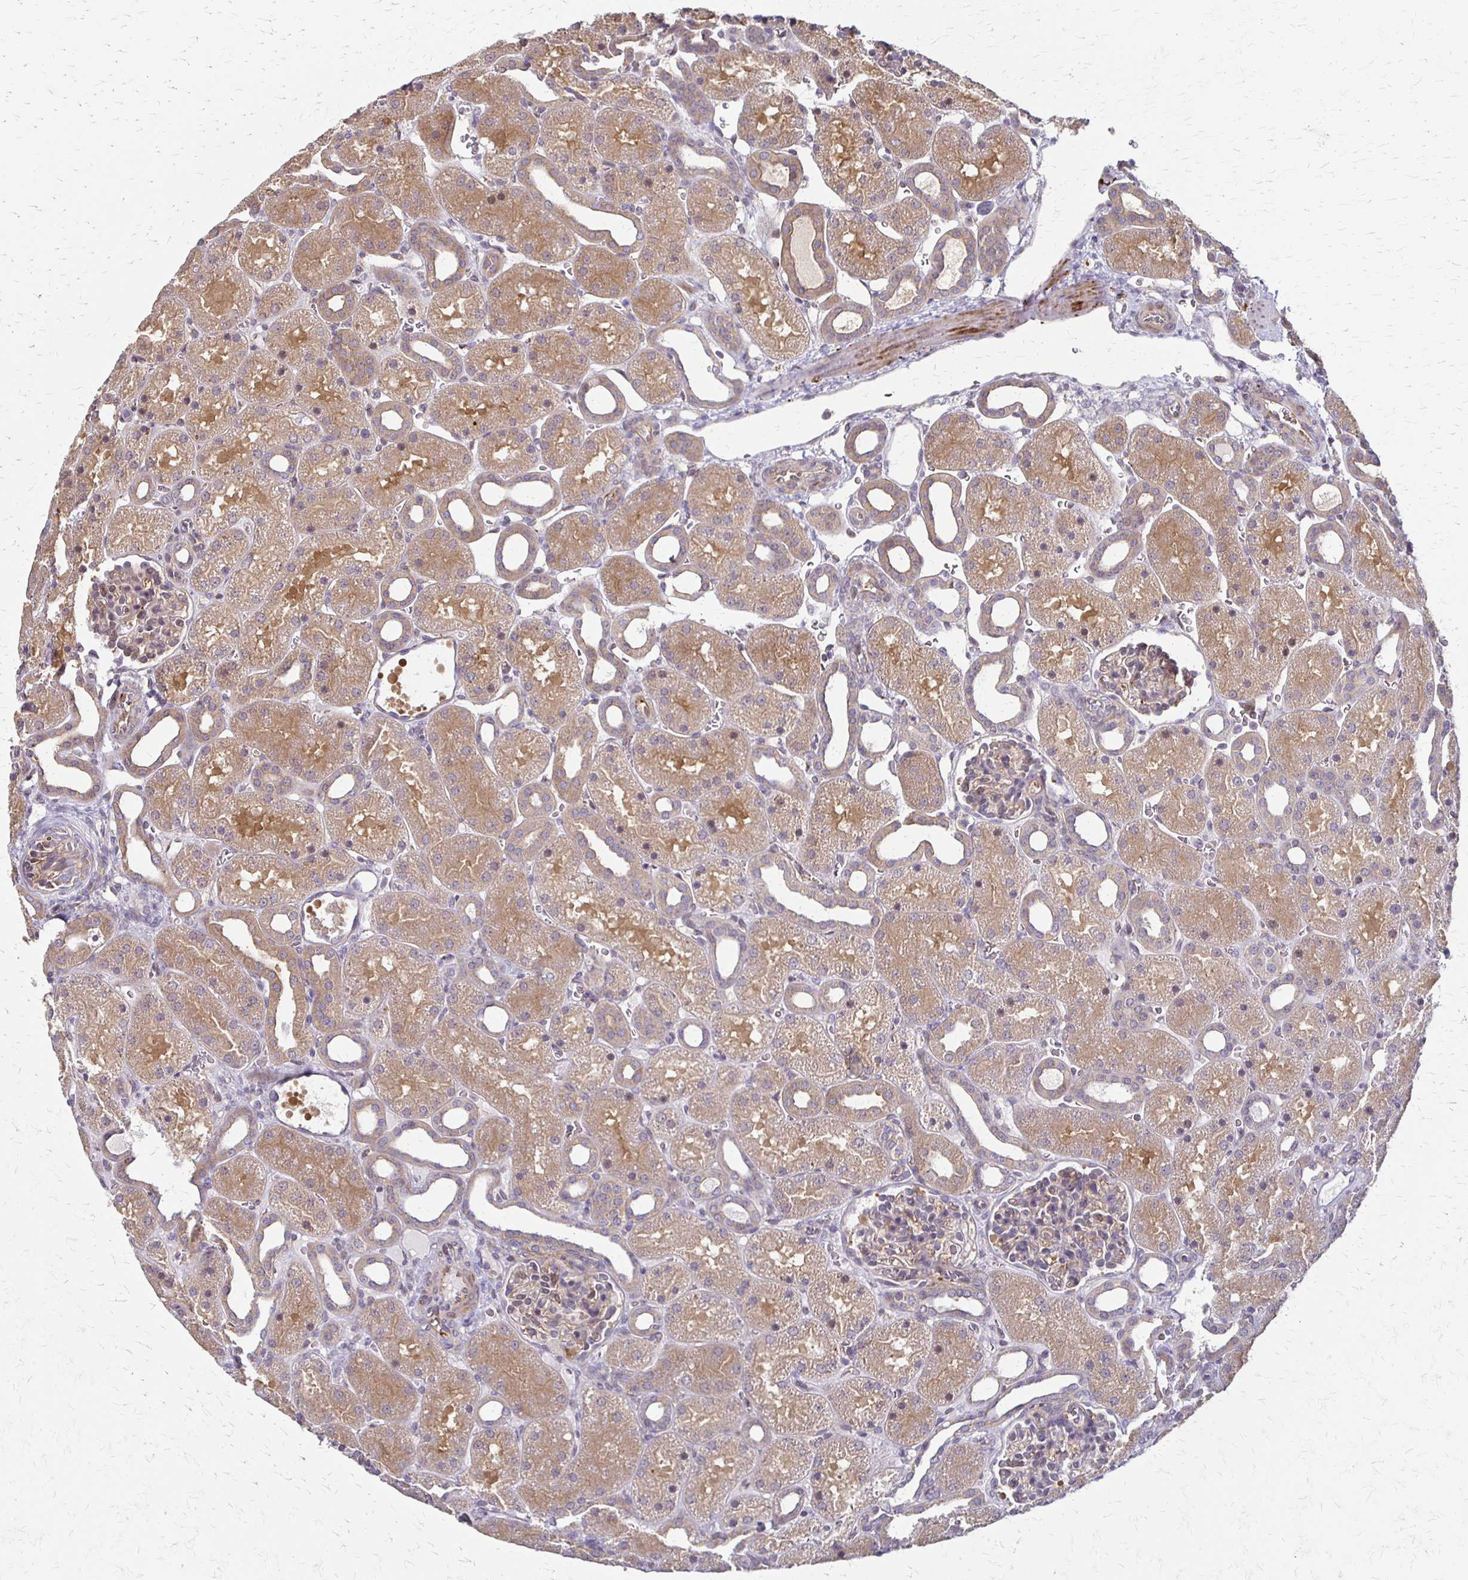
{"staining": {"intensity": "weak", "quantity": ">75%", "location": "cytoplasmic/membranous"}, "tissue": "kidney", "cell_type": "Cells in glomeruli", "image_type": "normal", "snomed": [{"axis": "morphology", "description": "Normal tissue, NOS"}, {"axis": "topography", "description": "Kidney"}], "caption": "IHC image of unremarkable kidney: human kidney stained using immunohistochemistry (IHC) shows low levels of weak protein expression localized specifically in the cytoplasmic/membranous of cells in glomeruli, appearing as a cytoplasmic/membranous brown color.", "gene": "CFL2", "patient": {"sex": "male", "age": 2}}